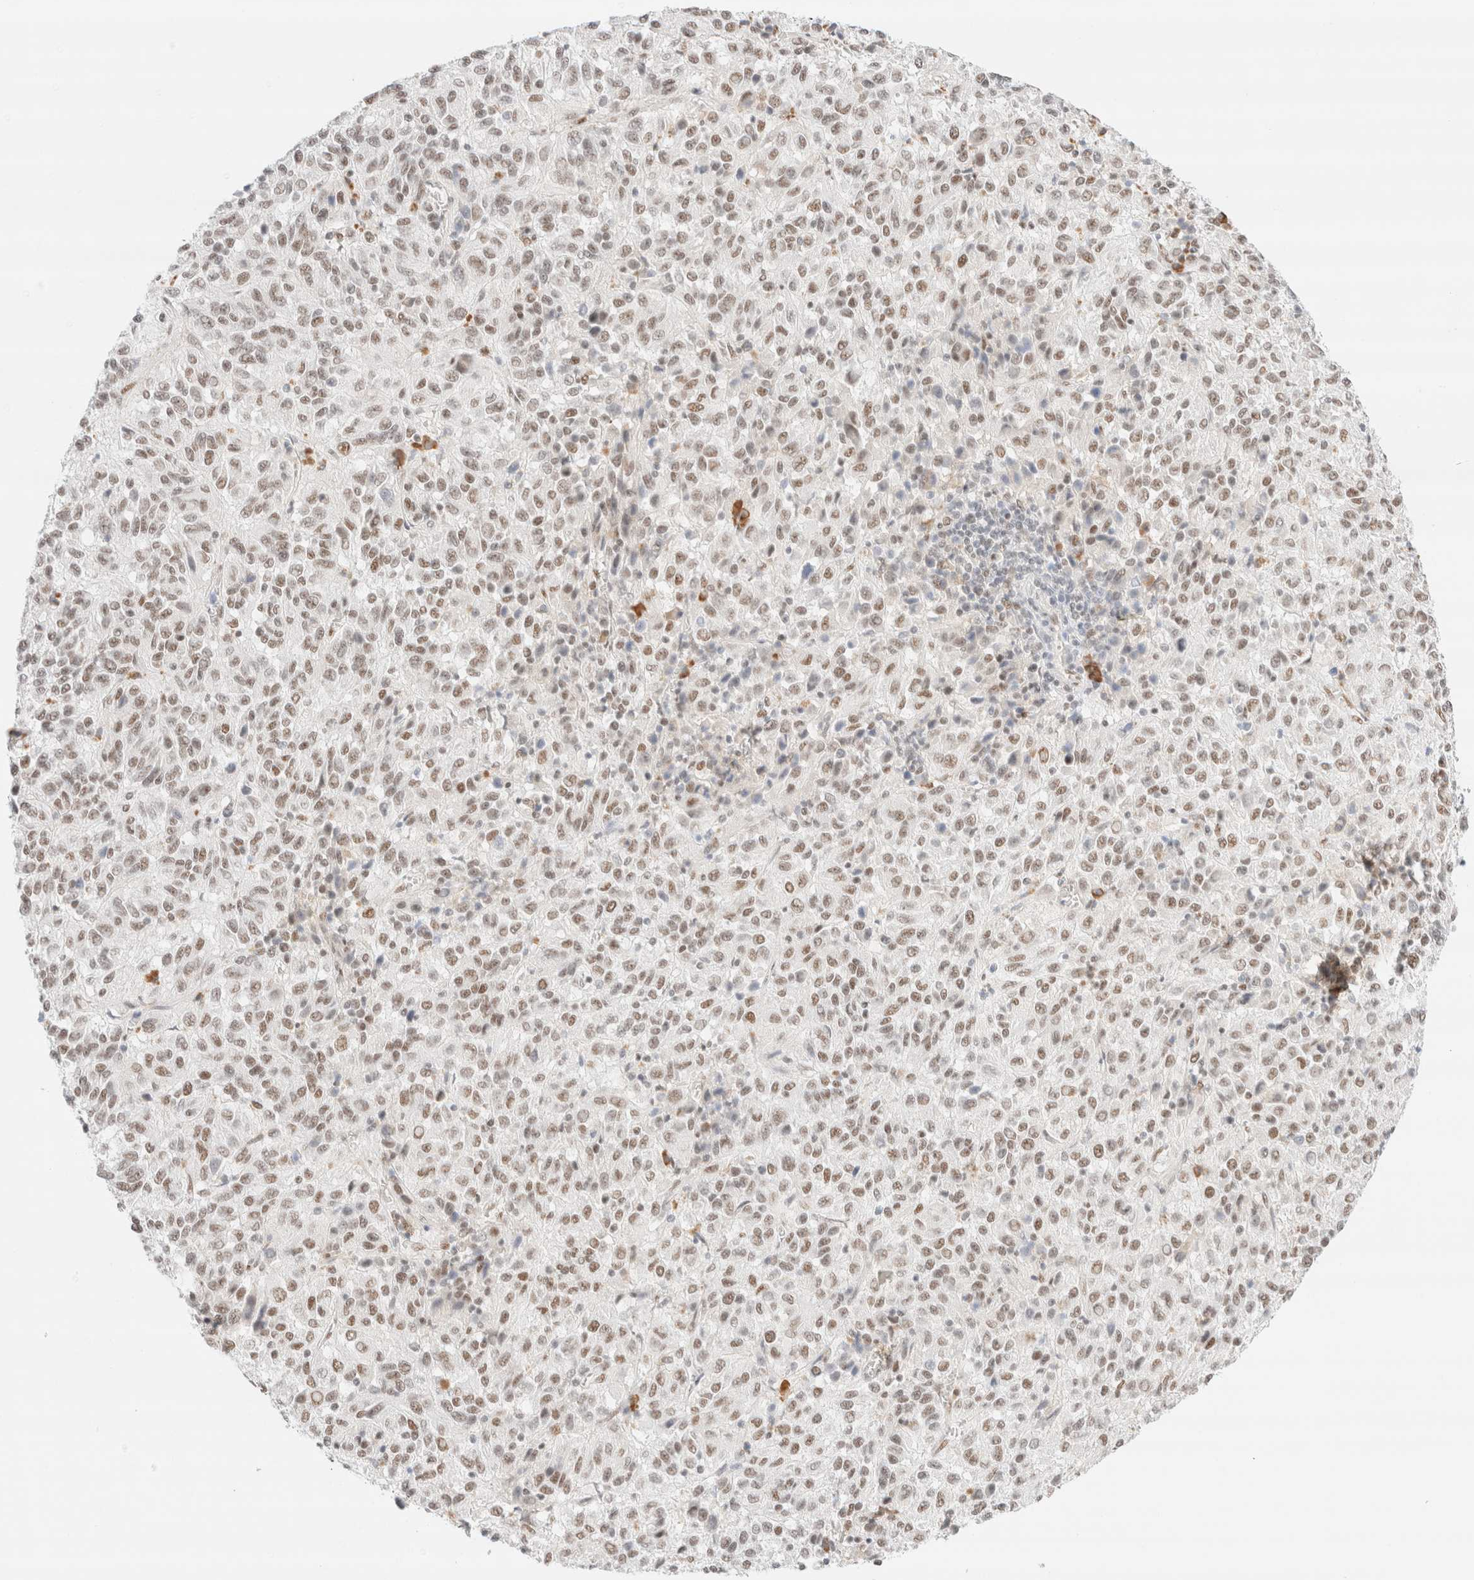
{"staining": {"intensity": "moderate", "quantity": ">75%", "location": "nuclear"}, "tissue": "melanoma", "cell_type": "Tumor cells", "image_type": "cancer", "snomed": [{"axis": "morphology", "description": "Malignant melanoma, Metastatic site"}, {"axis": "topography", "description": "Lung"}], "caption": "Immunohistochemistry photomicrograph of human melanoma stained for a protein (brown), which reveals medium levels of moderate nuclear expression in about >75% of tumor cells.", "gene": "CIC", "patient": {"sex": "male", "age": 64}}